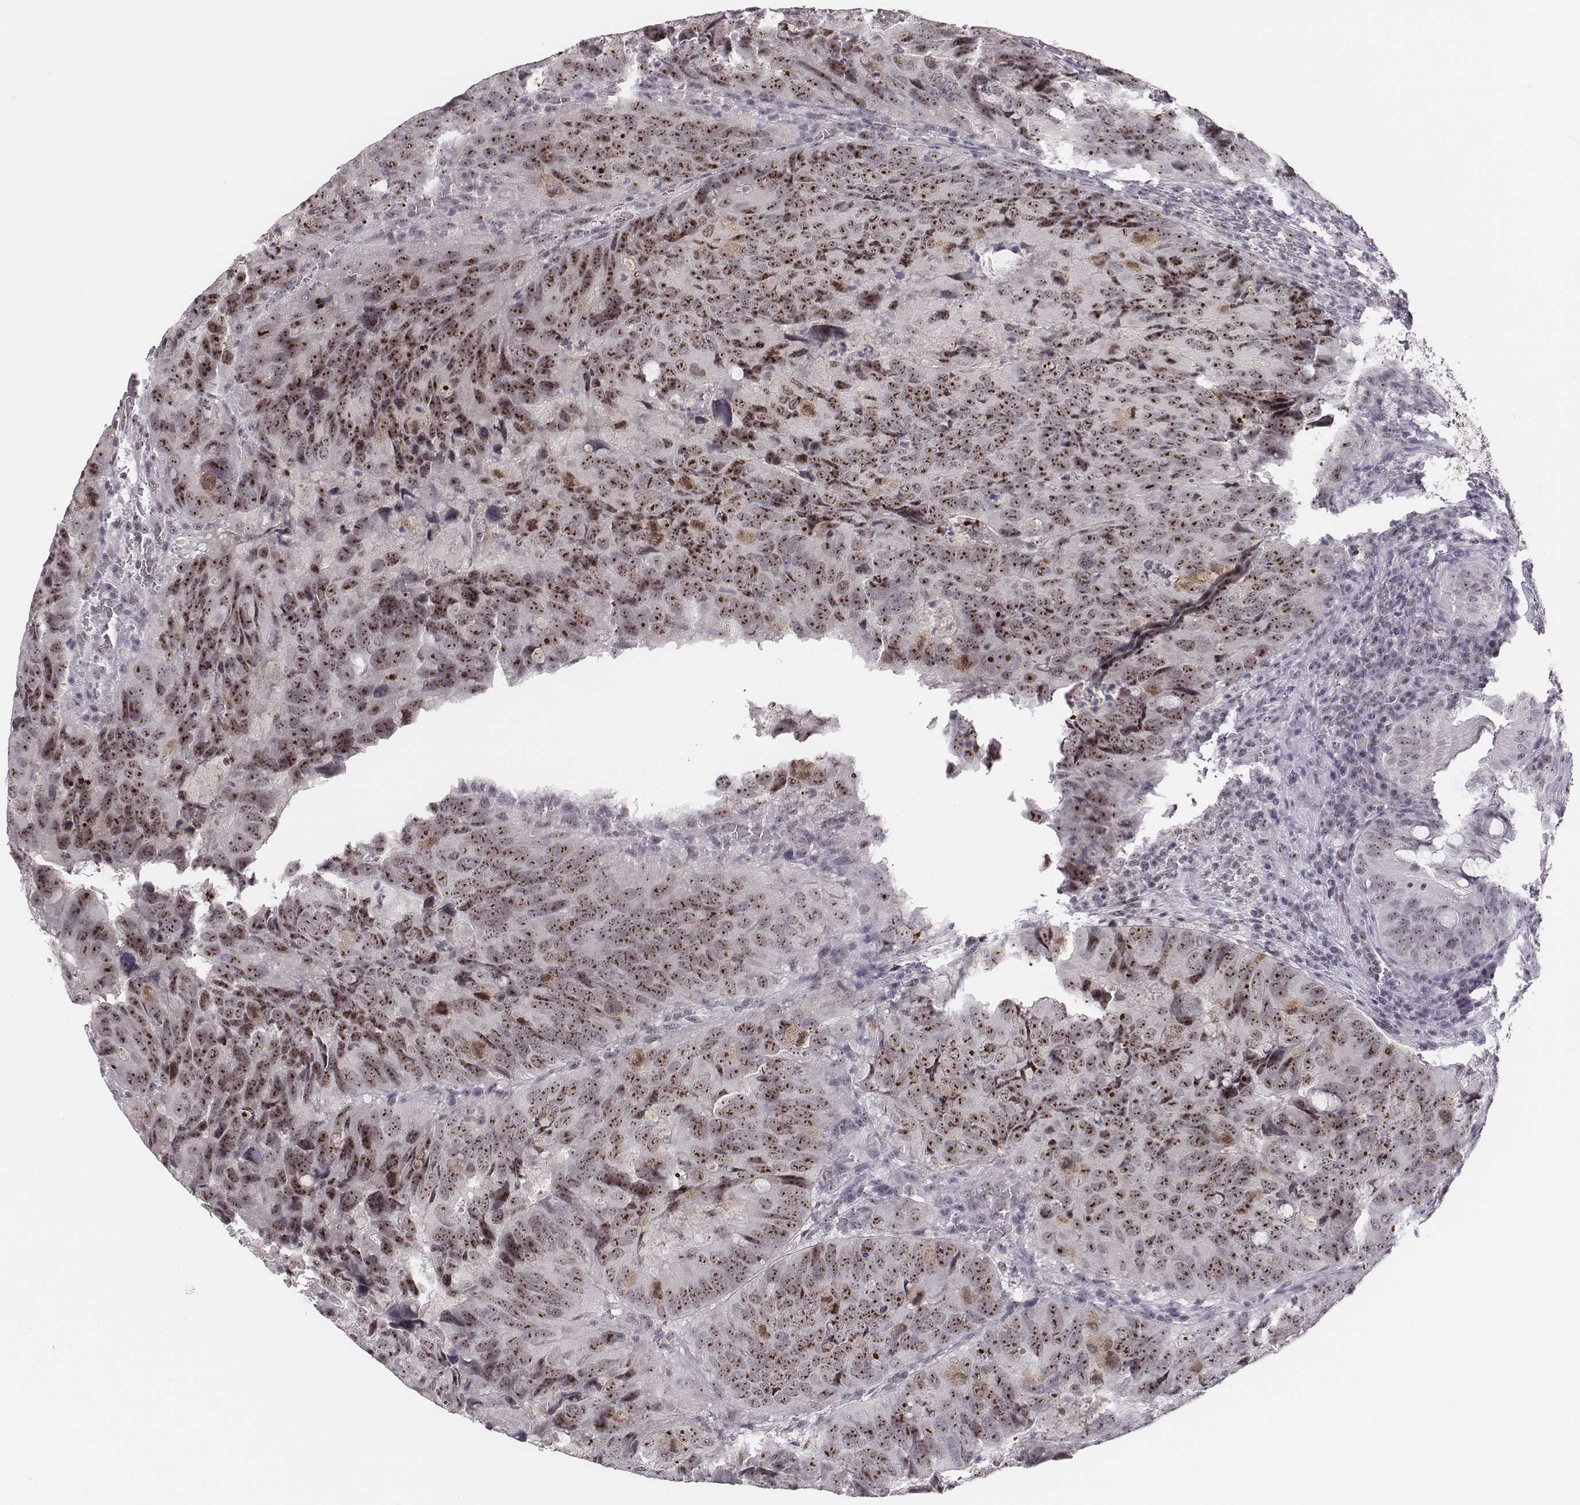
{"staining": {"intensity": "strong", "quantity": ">75%", "location": "nuclear"}, "tissue": "colorectal cancer", "cell_type": "Tumor cells", "image_type": "cancer", "snomed": [{"axis": "morphology", "description": "Adenocarcinoma, NOS"}, {"axis": "topography", "description": "Colon"}], "caption": "Immunohistochemical staining of human colorectal adenocarcinoma displays strong nuclear protein staining in approximately >75% of tumor cells.", "gene": "NIFK", "patient": {"sex": "male", "age": 79}}